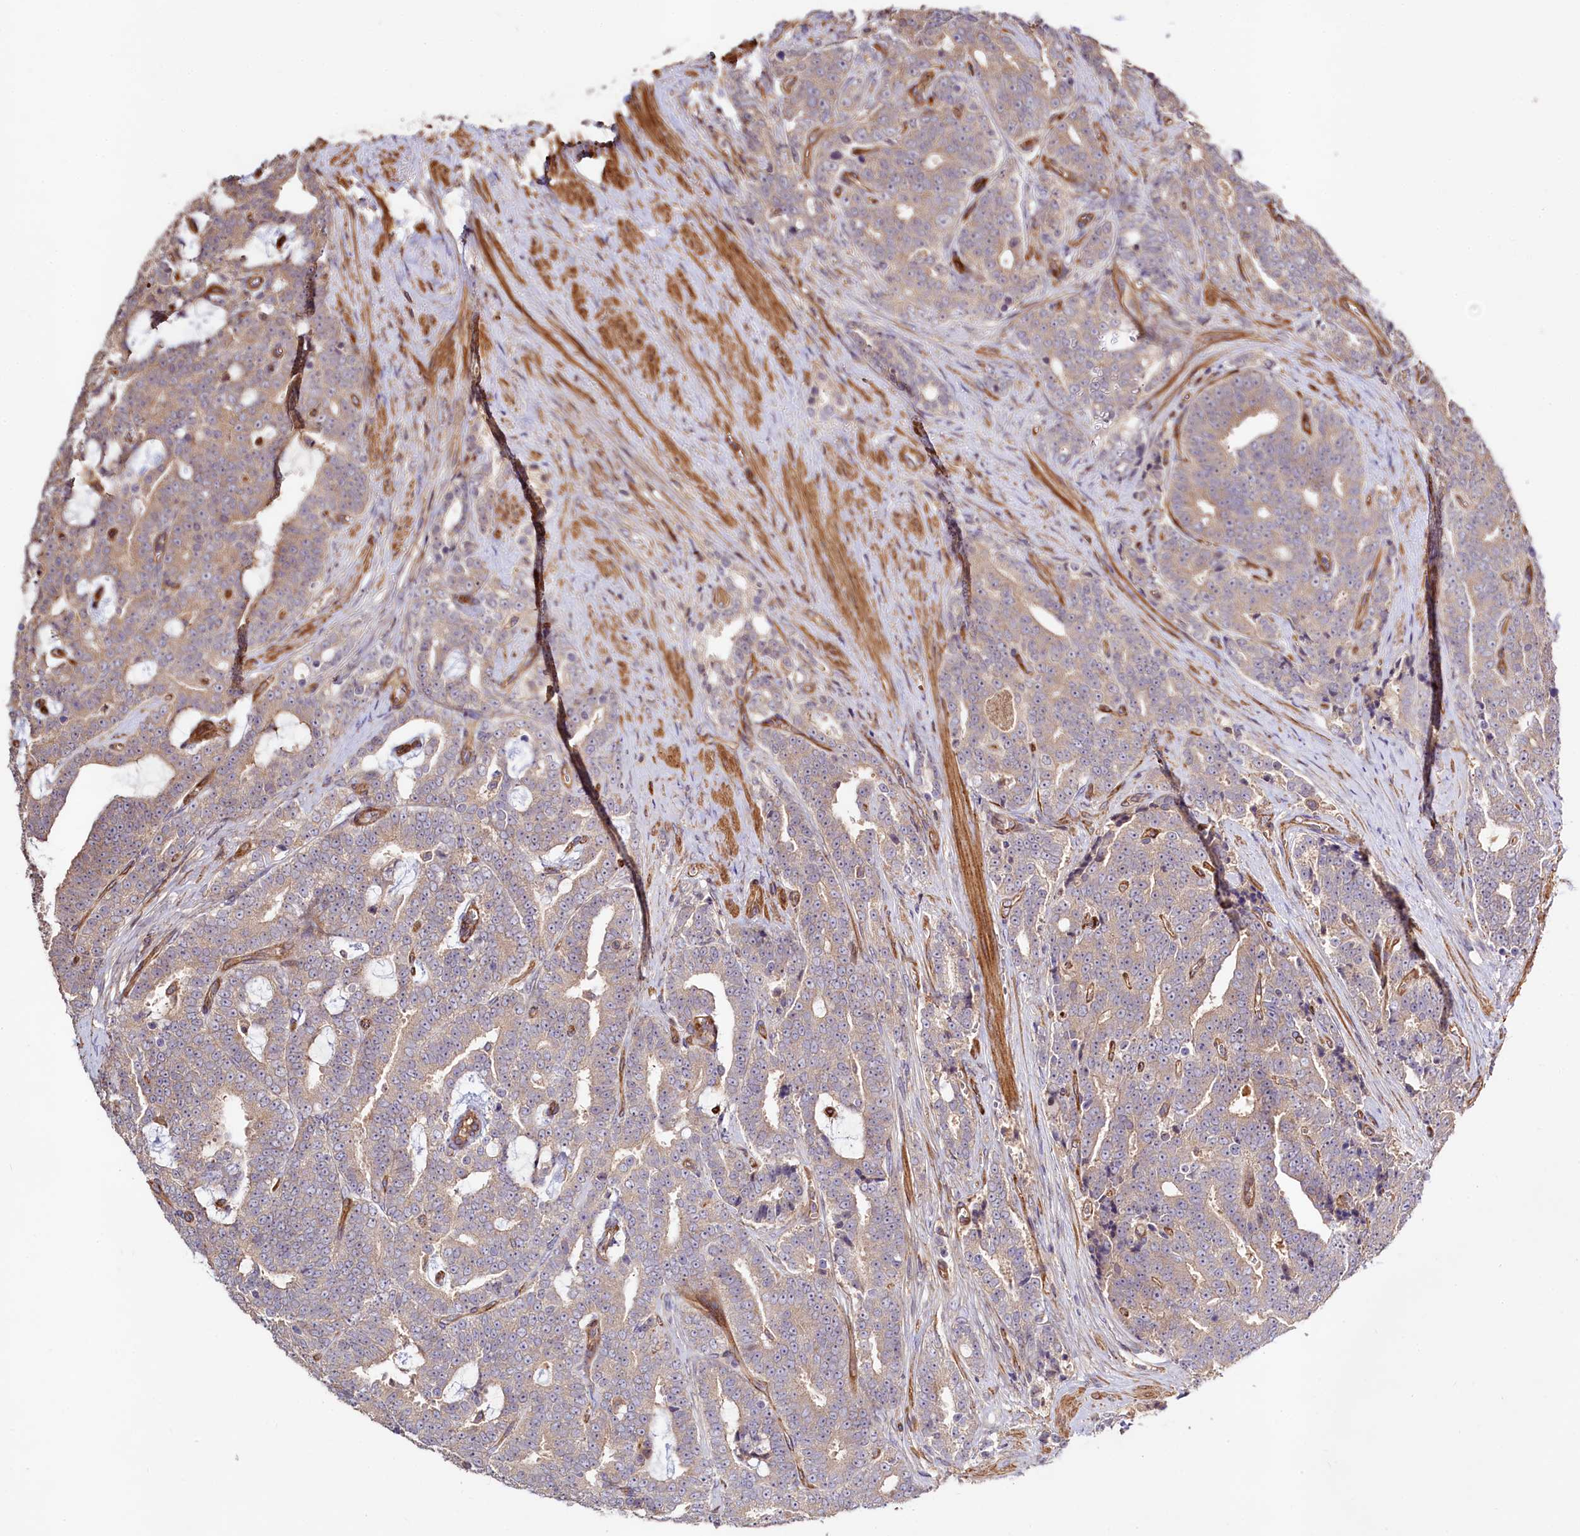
{"staining": {"intensity": "weak", "quantity": "25%-75%", "location": "cytoplasmic/membranous"}, "tissue": "prostate cancer", "cell_type": "Tumor cells", "image_type": "cancer", "snomed": [{"axis": "morphology", "description": "Adenocarcinoma, High grade"}, {"axis": "topography", "description": "Prostate and seminal vesicle, NOS"}], "caption": "Weak cytoplasmic/membranous protein positivity is appreciated in approximately 25%-75% of tumor cells in prostate cancer.", "gene": "KLHDC4", "patient": {"sex": "male", "age": 67}}